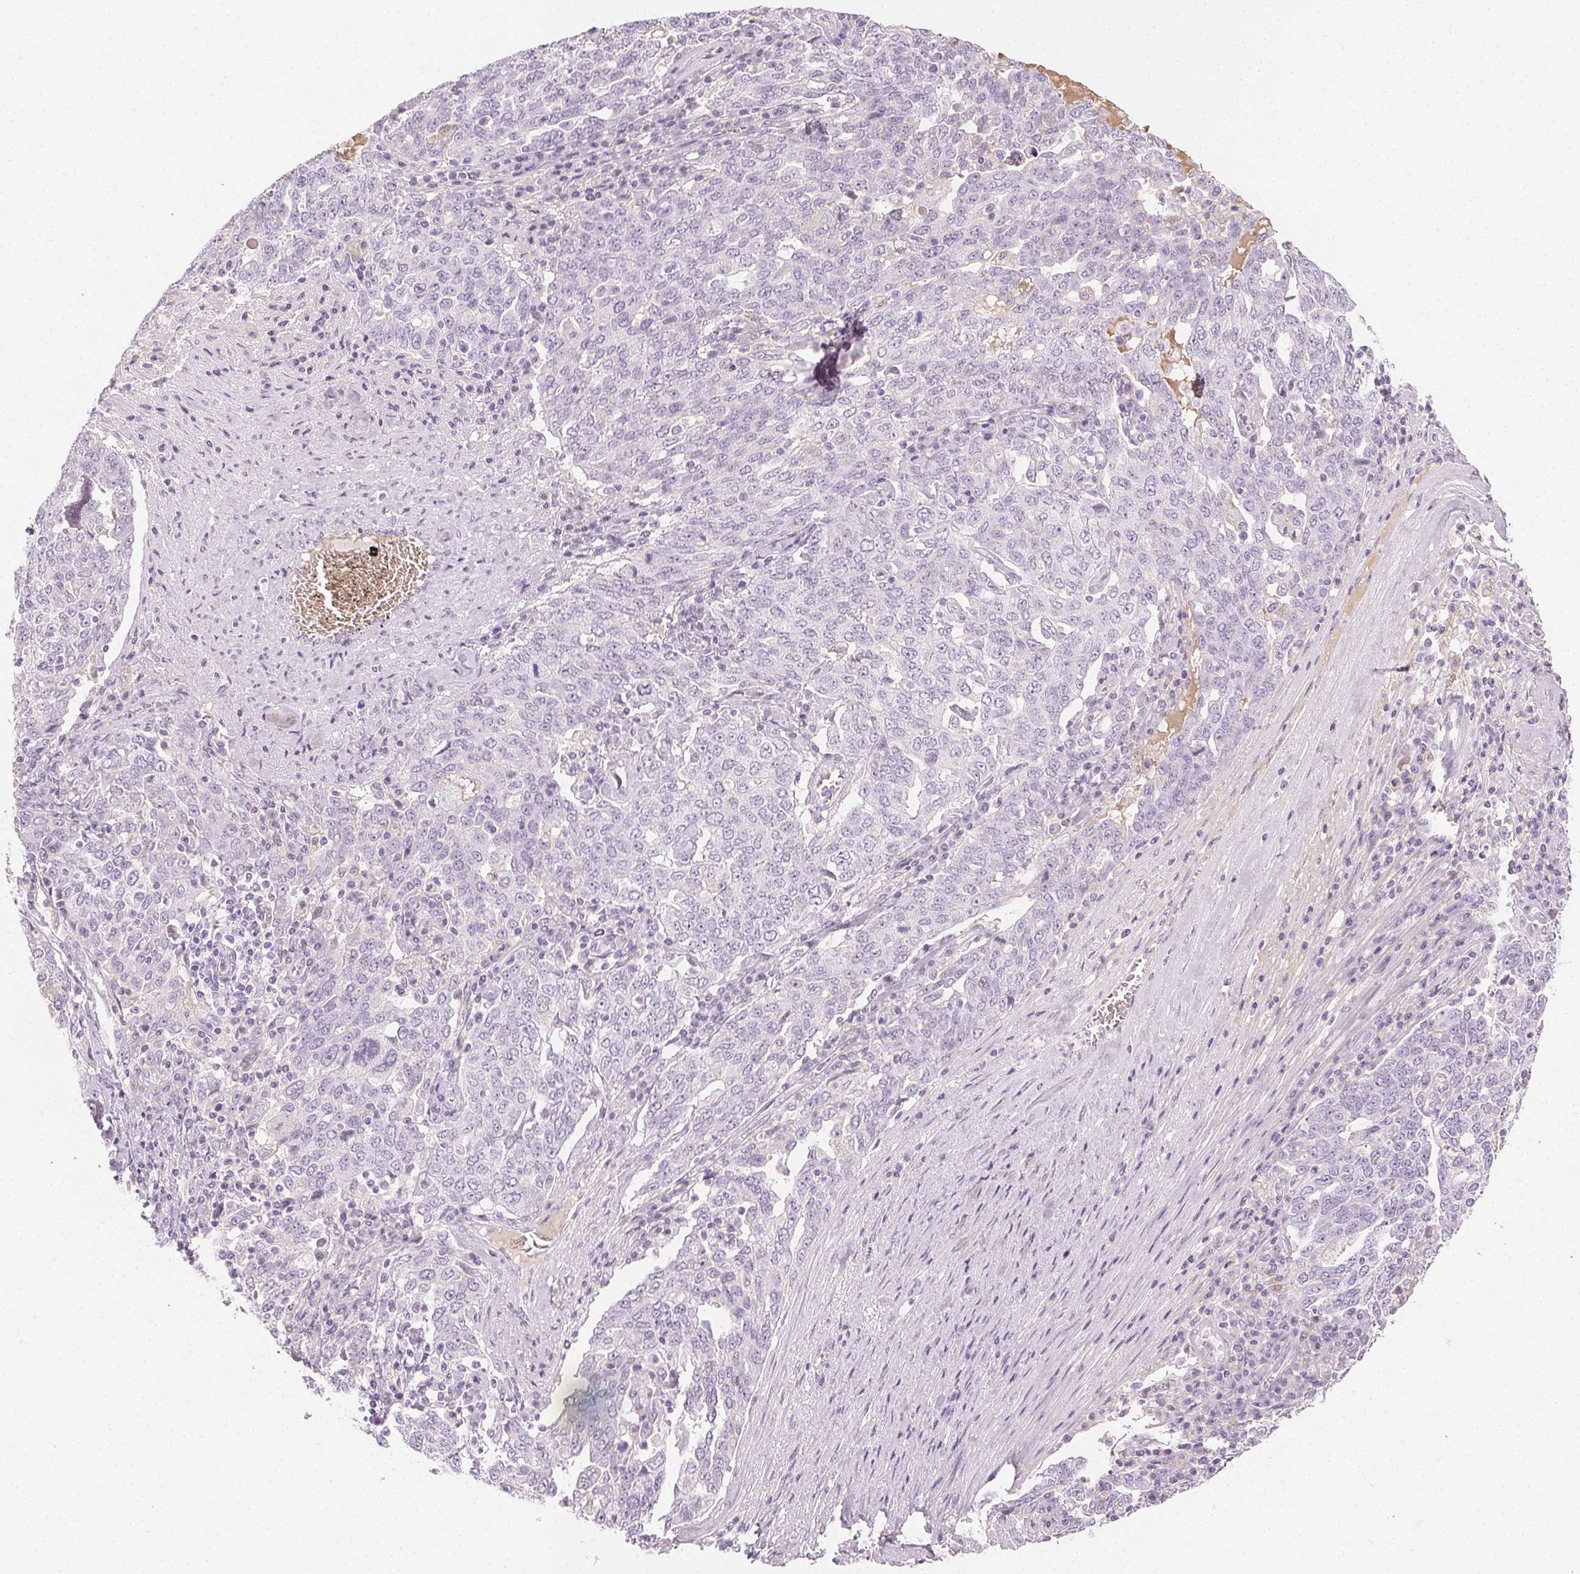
{"staining": {"intensity": "negative", "quantity": "none", "location": "none"}, "tissue": "ovarian cancer", "cell_type": "Tumor cells", "image_type": "cancer", "snomed": [{"axis": "morphology", "description": "Carcinoma, endometroid"}, {"axis": "topography", "description": "Ovary"}], "caption": "This is an IHC photomicrograph of human ovarian cancer (endometroid carcinoma). There is no expression in tumor cells.", "gene": "AFM", "patient": {"sex": "female", "age": 62}}